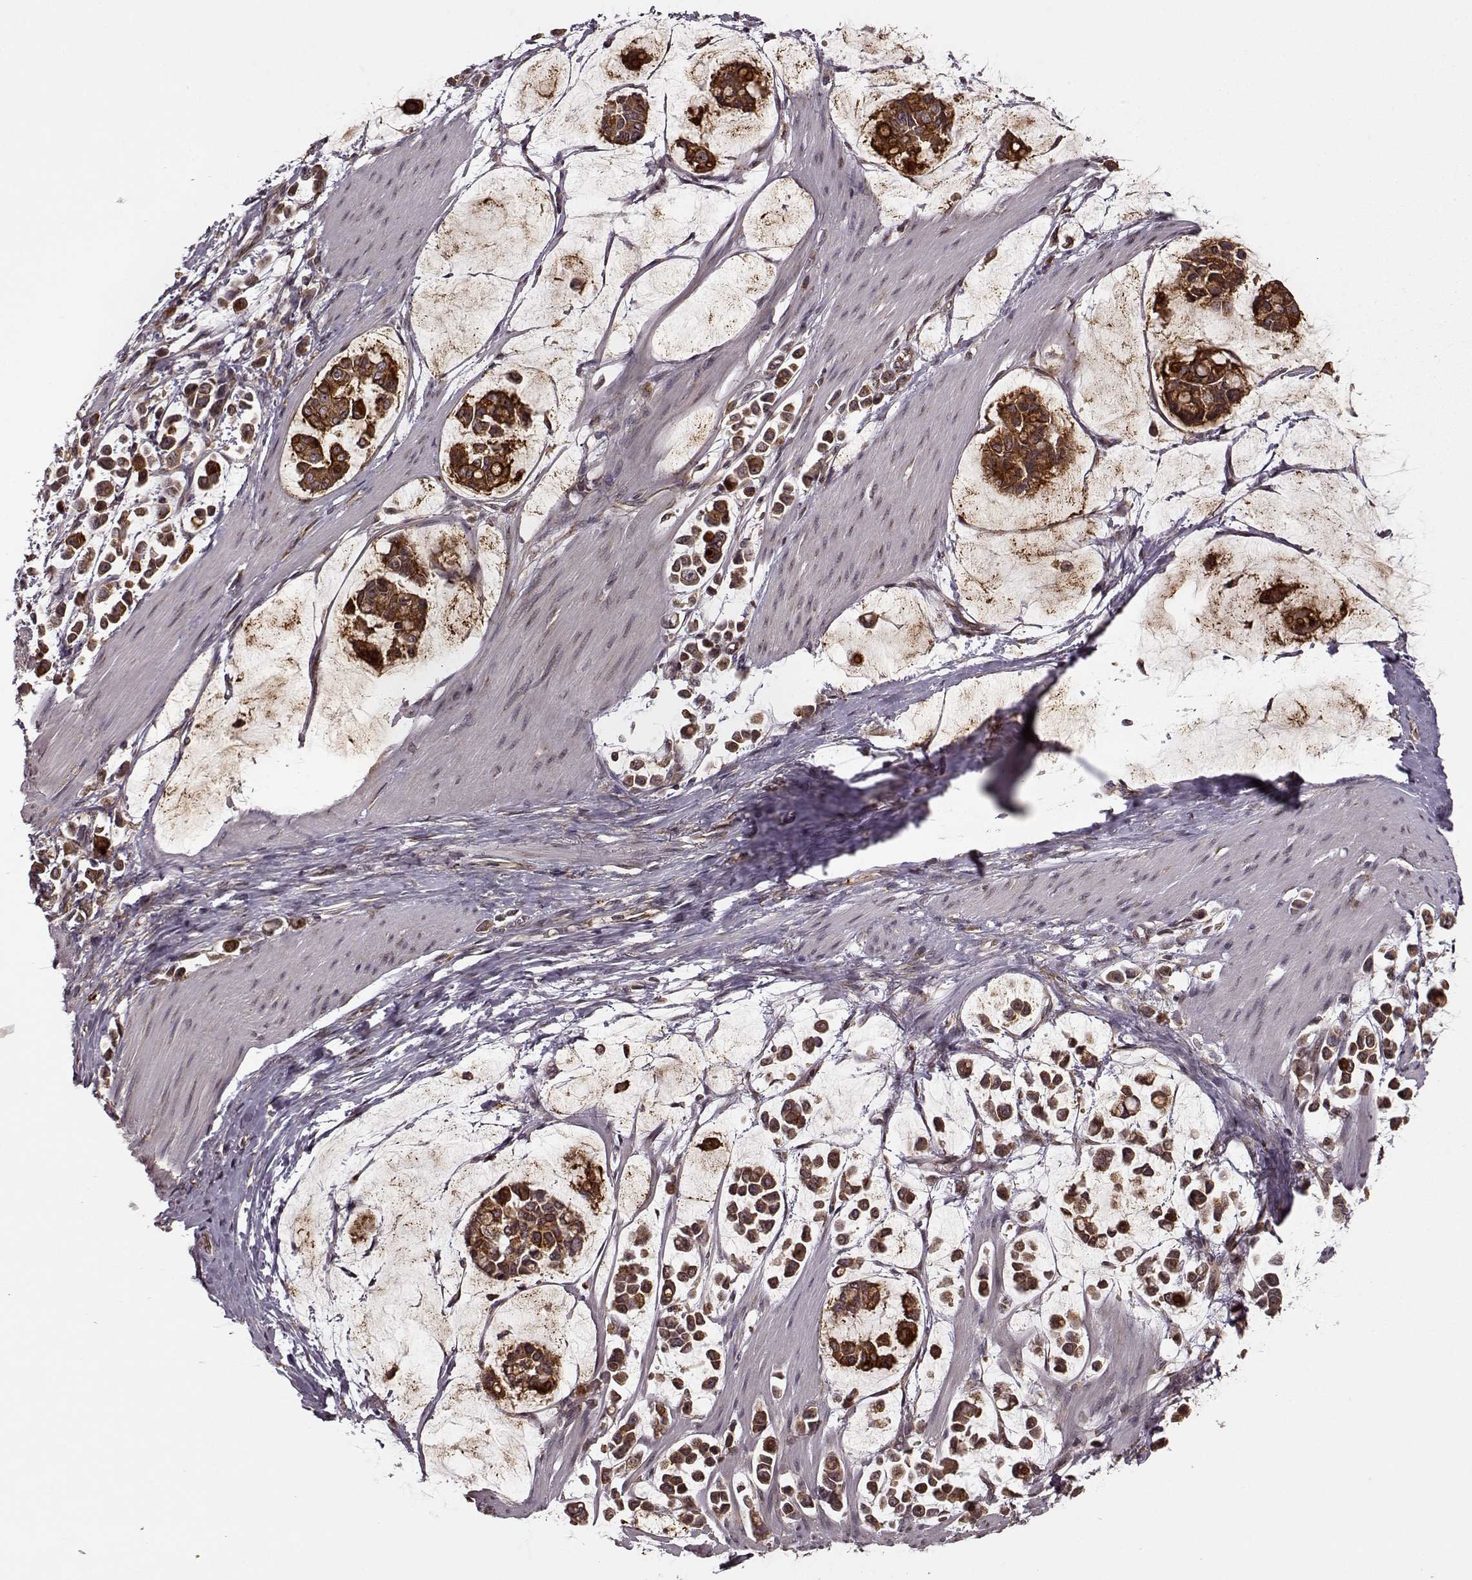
{"staining": {"intensity": "strong", "quantity": ">75%", "location": "cytoplasmic/membranous"}, "tissue": "stomach cancer", "cell_type": "Tumor cells", "image_type": "cancer", "snomed": [{"axis": "morphology", "description": "Adenocarcinoma, NOS"}, {"axis": "topography", "description": "Stomach"}], "caption": "Tumor cells display high levels of strong cytoplasmic/membranous expression in about >75% of cells in human stomach cancer (adenocarcinoma).", "gene": "YIPF5", "patient": {"sex": "male", "age": 82}}